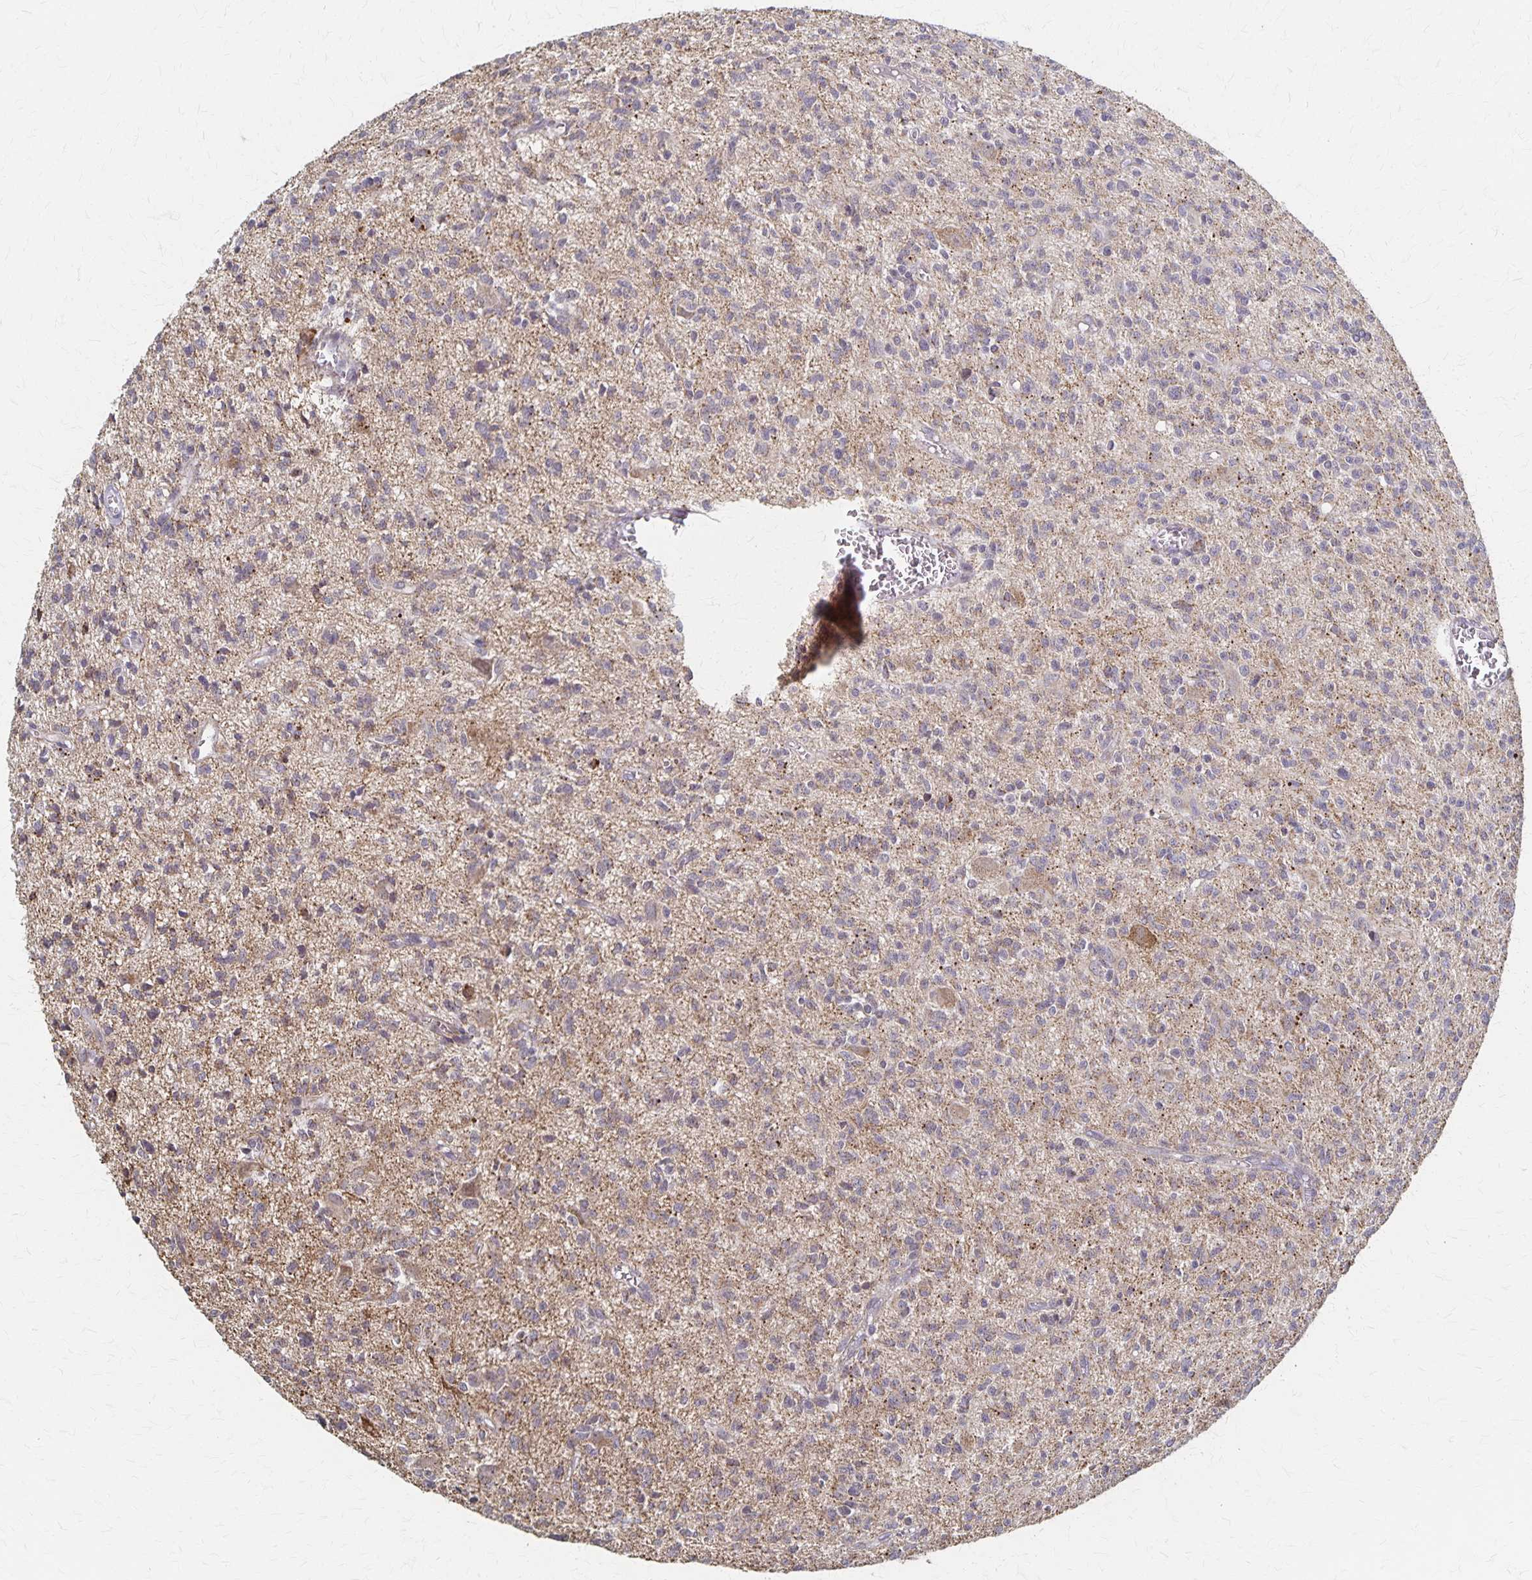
{"staining": {"intensity": "weak", "quantity": ">75%", "location": "cytoplasmic/membranous"}, "tissue": "glioma", "cell_type": "Tumor cells", "image_type": "cancer", "snomed": [{"axis": "morphology", "description": "Glioma, malignant, Low grade"}, {"axis": "topography", "description": "Brain"}], "caption": "Glioma stained for a protein (brown) shows weak cytoplasmic/membranous positive positivity in about >75% of tumor cells.", "gene": "DYRK4", "patient": {"sex": "male", "age": 64}}